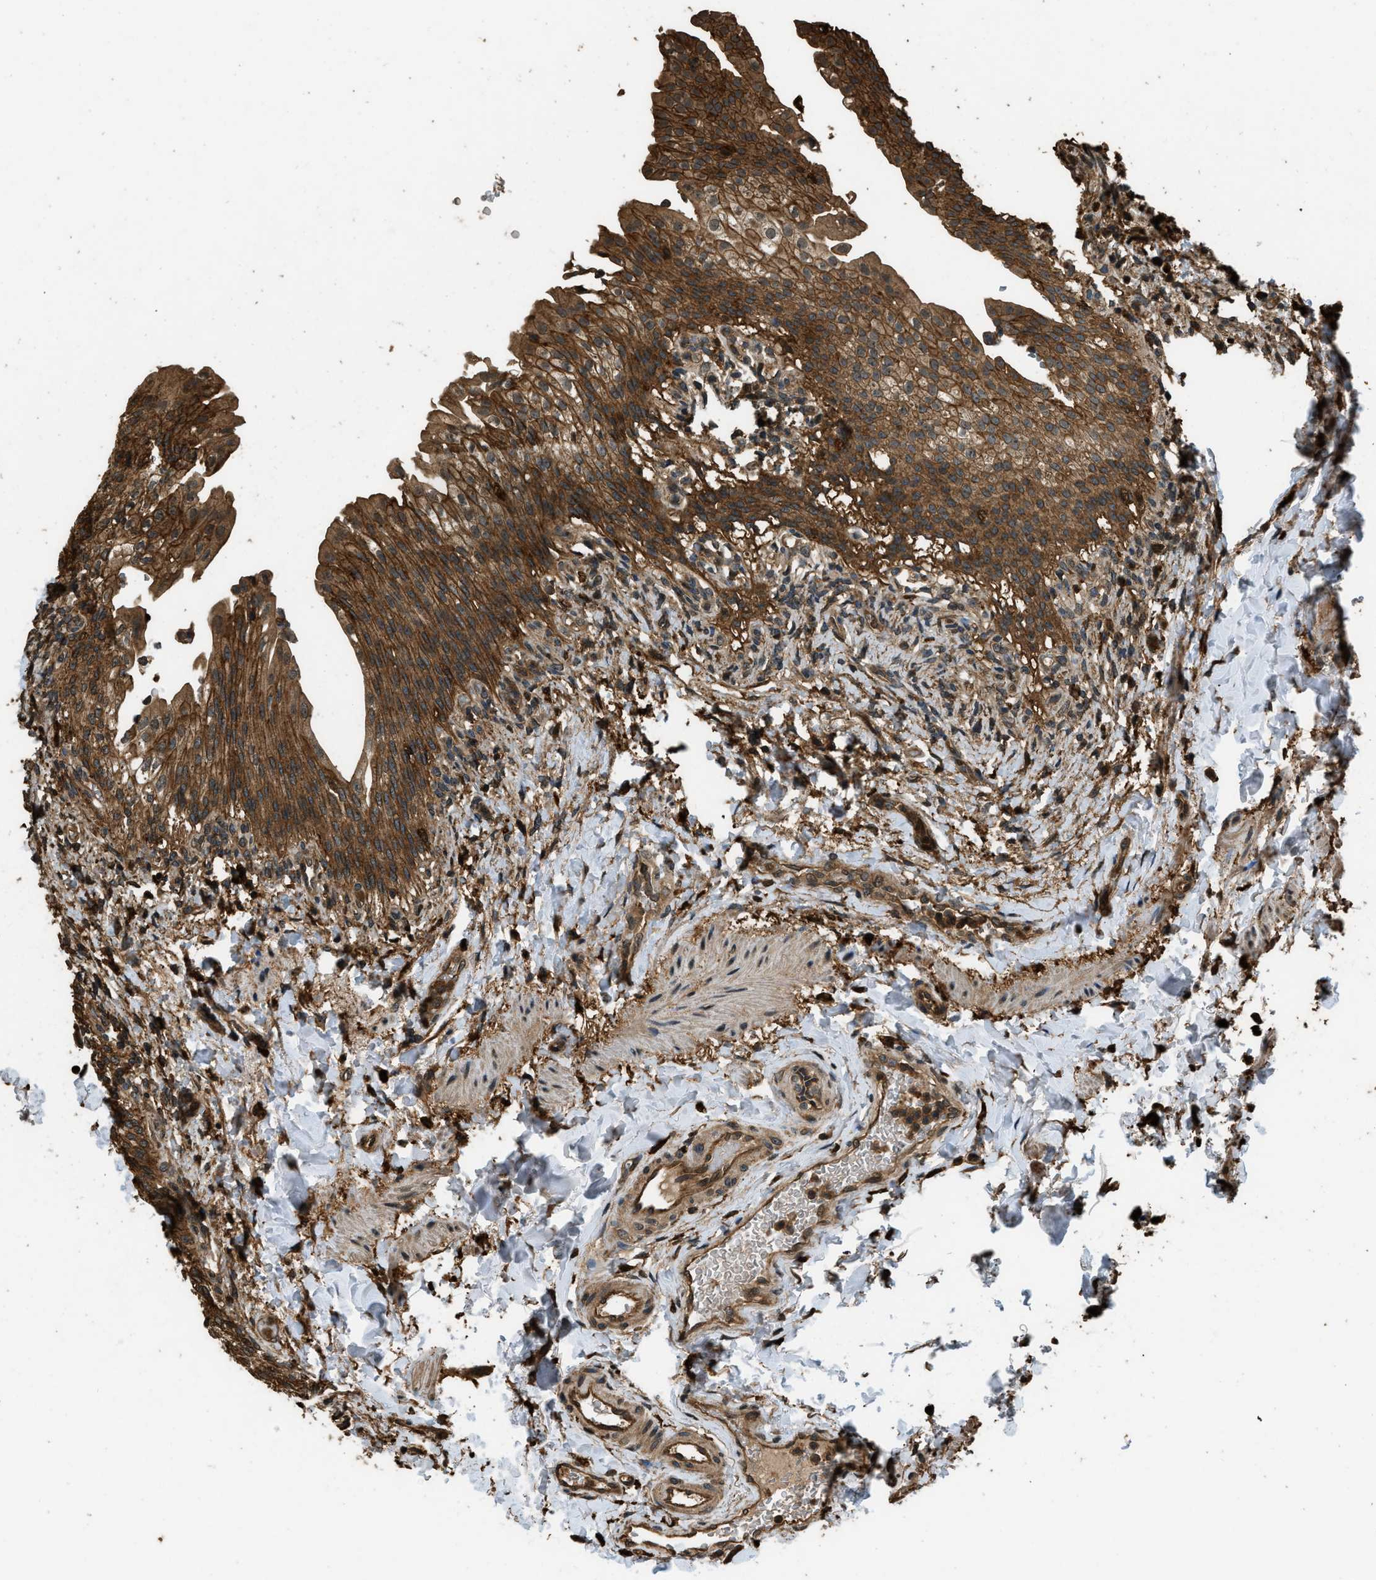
{"staining": {"intensity": "moderate", "quantity": ">75%", "location": "cytoplasmic/membranous"}, "tissue": "urinary bladder", "cell_type": "Urothelial cells", "image_type": "normal", "snomed": [{"axis": "morphology", "description": "Normal tissue, NOS"}, {"axis": "topography", "description": "Urinary bladder"}], "caption": "Urothelial cells demonstrate medium levels of moderate cytoplasmic/membranous expression in approximately >75% of cells in benign human urinary bladder.", "gene": "RAP2A", "patient": {"sex": "female", "age": 60}}